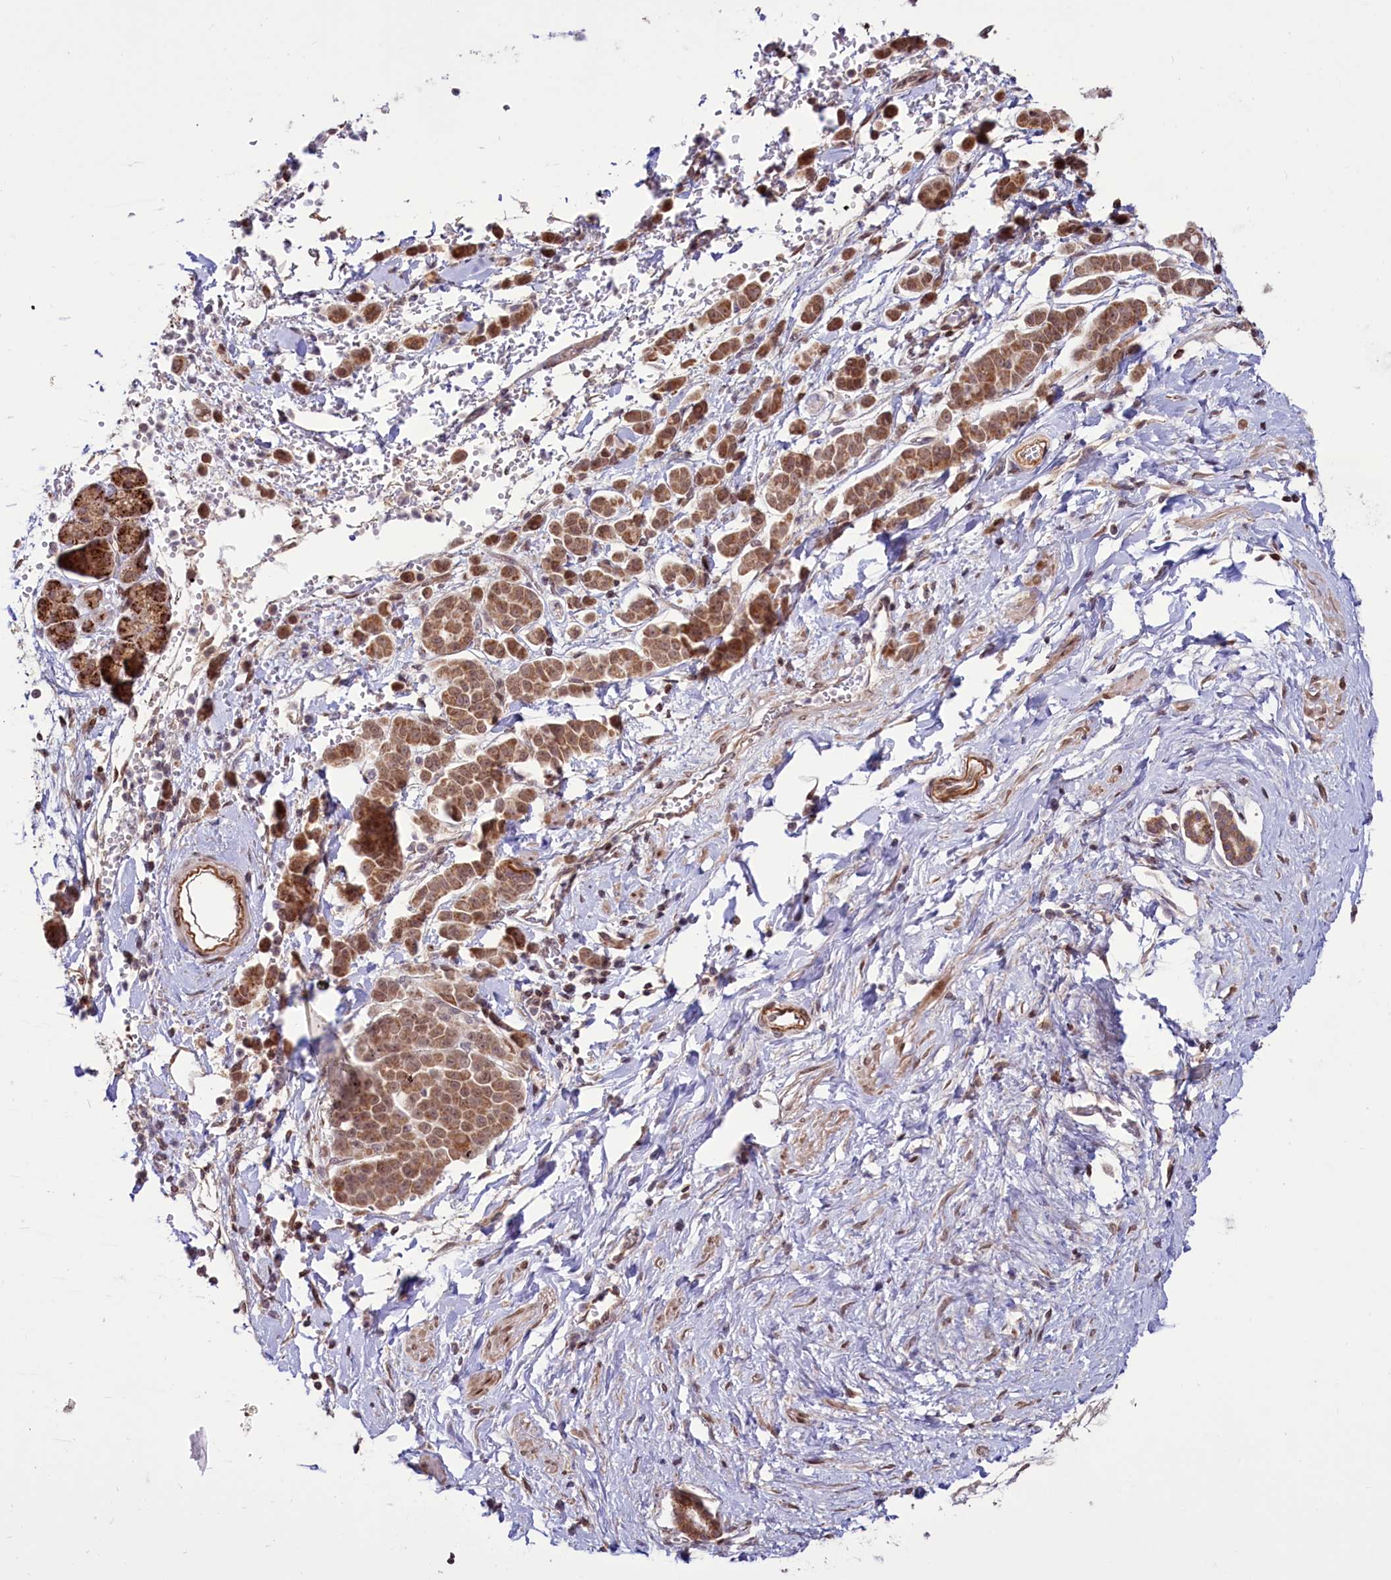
{"staining": {"intensity": "moderate", "quantity": ">75%", "location": "cytoplasmic/membranous,nuclear"}, "tissue": "pancreatic cancer", "cell_type": "Tumor cells", "image_type": "cancer", "snomed": [{"axis": "morphology", "description": "Normal tissue, NOS"}, {"axis": "morphology", "description": "Adenocarcinoma, NOS"}, {"axis": "topography", "description": "Pancreas"}], "caption": "Immunohistochemistry of human pancreatic cancer reveals medium levels of moderate cytoplasmic/membranous and nuclear positivity in approximately >75% of tumor cells. (brown staining indicates protein expression, while blue staining denotes nuclei).", "gene": "PHC3", "patient": {"sex": "female", "age": 64}}